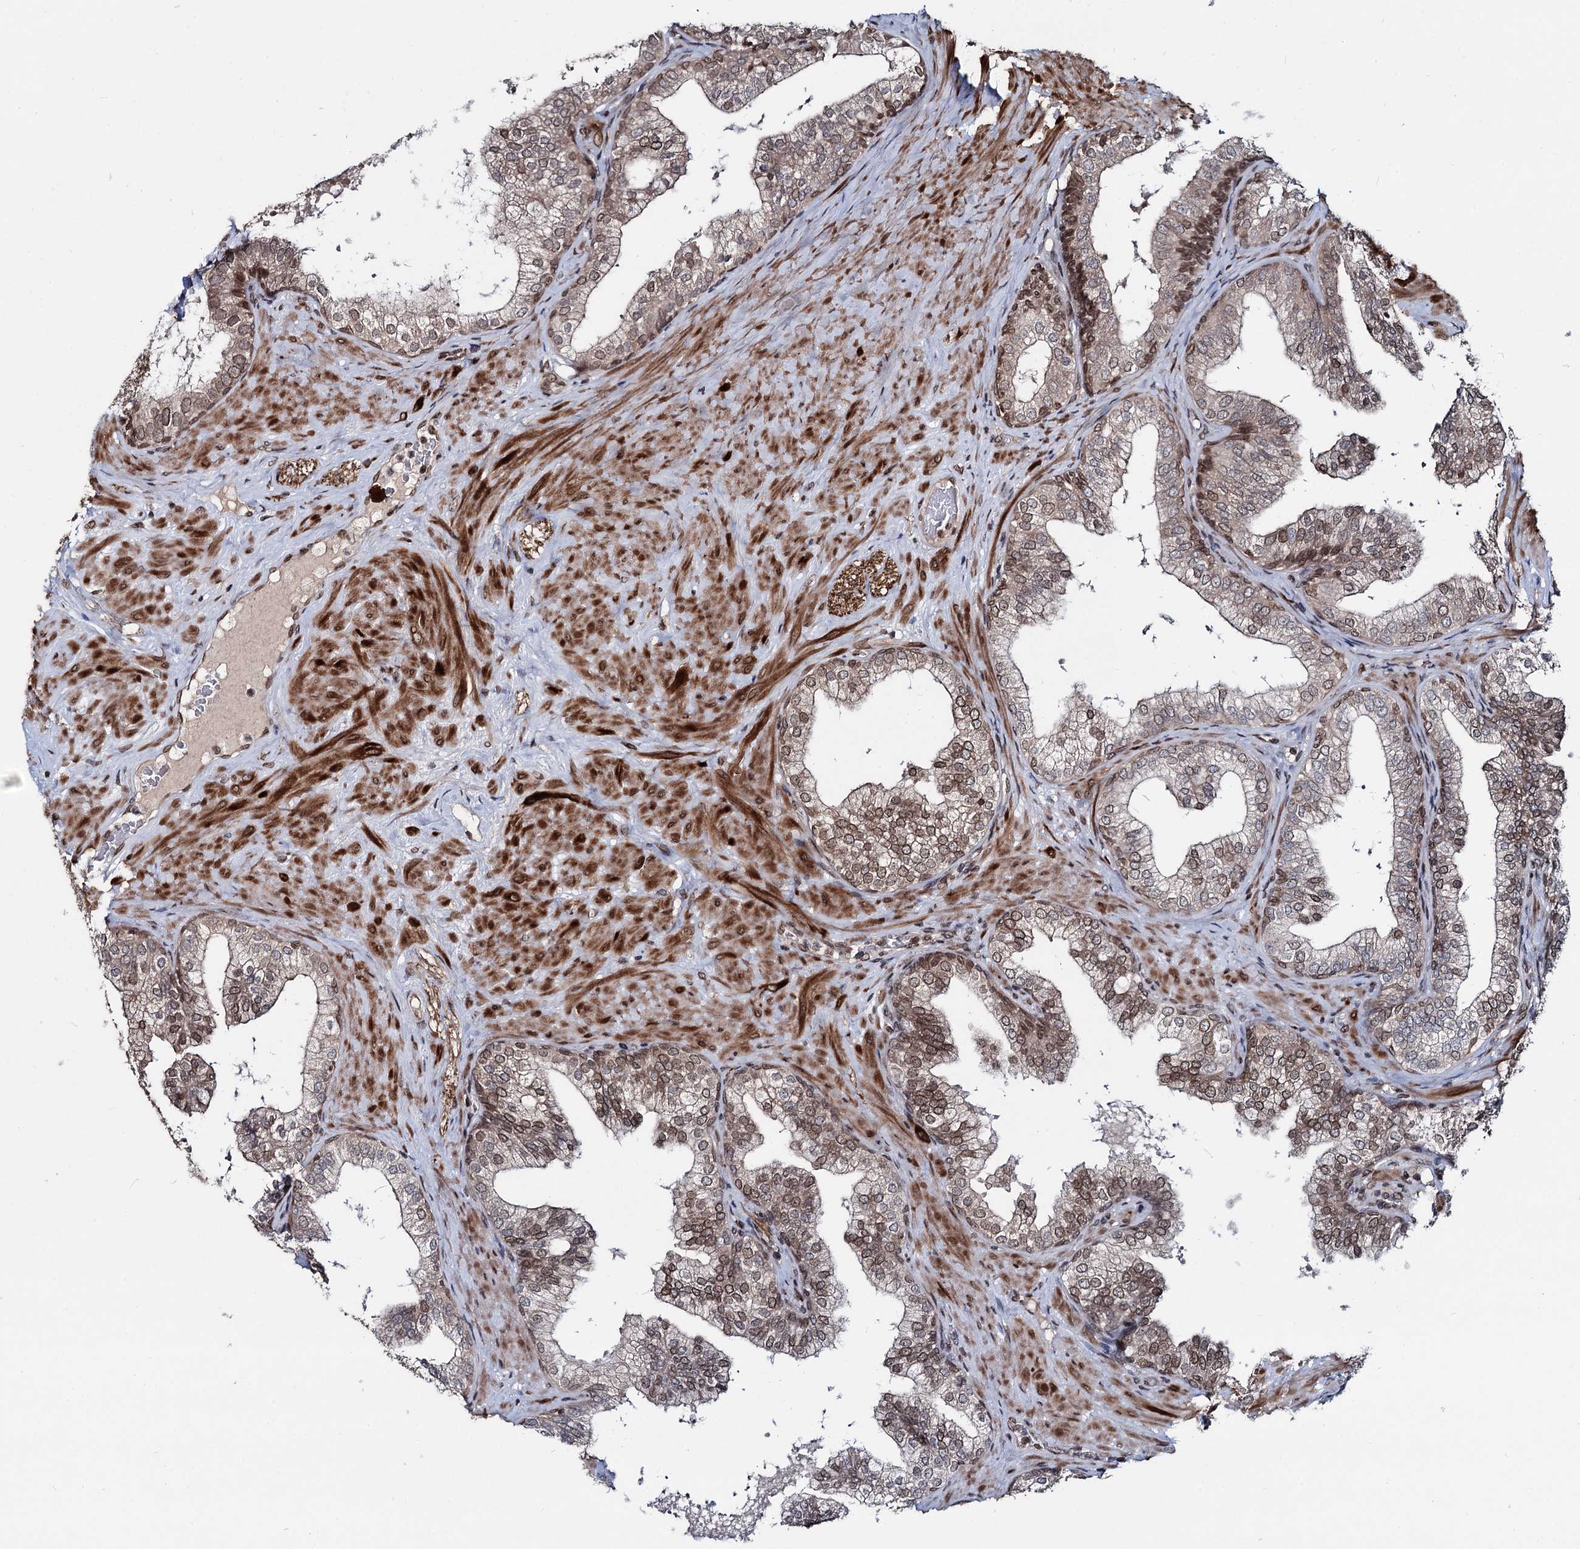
{"staining": {"intensity": "moderate", "quantity": ">75%", "location": "cytoplasmic/membranous,nuclear"}, "tissue": "prostate", "cell_type": "Glandular cells", "image_type": "normal", "snomed": [{"axis": "morphology", "description": "Normal tissue, NOS"}, {"axis": "topography", "description": "Prostate"}], "caption": "Moderate cytoplasmic/membranous,nuclear expression for a protein is present in approximately >75% of glandular cells of benign prostate using immunohistochemistry.", "gene": "RNF6", "patient": {"sex": "male", "age": 60}}